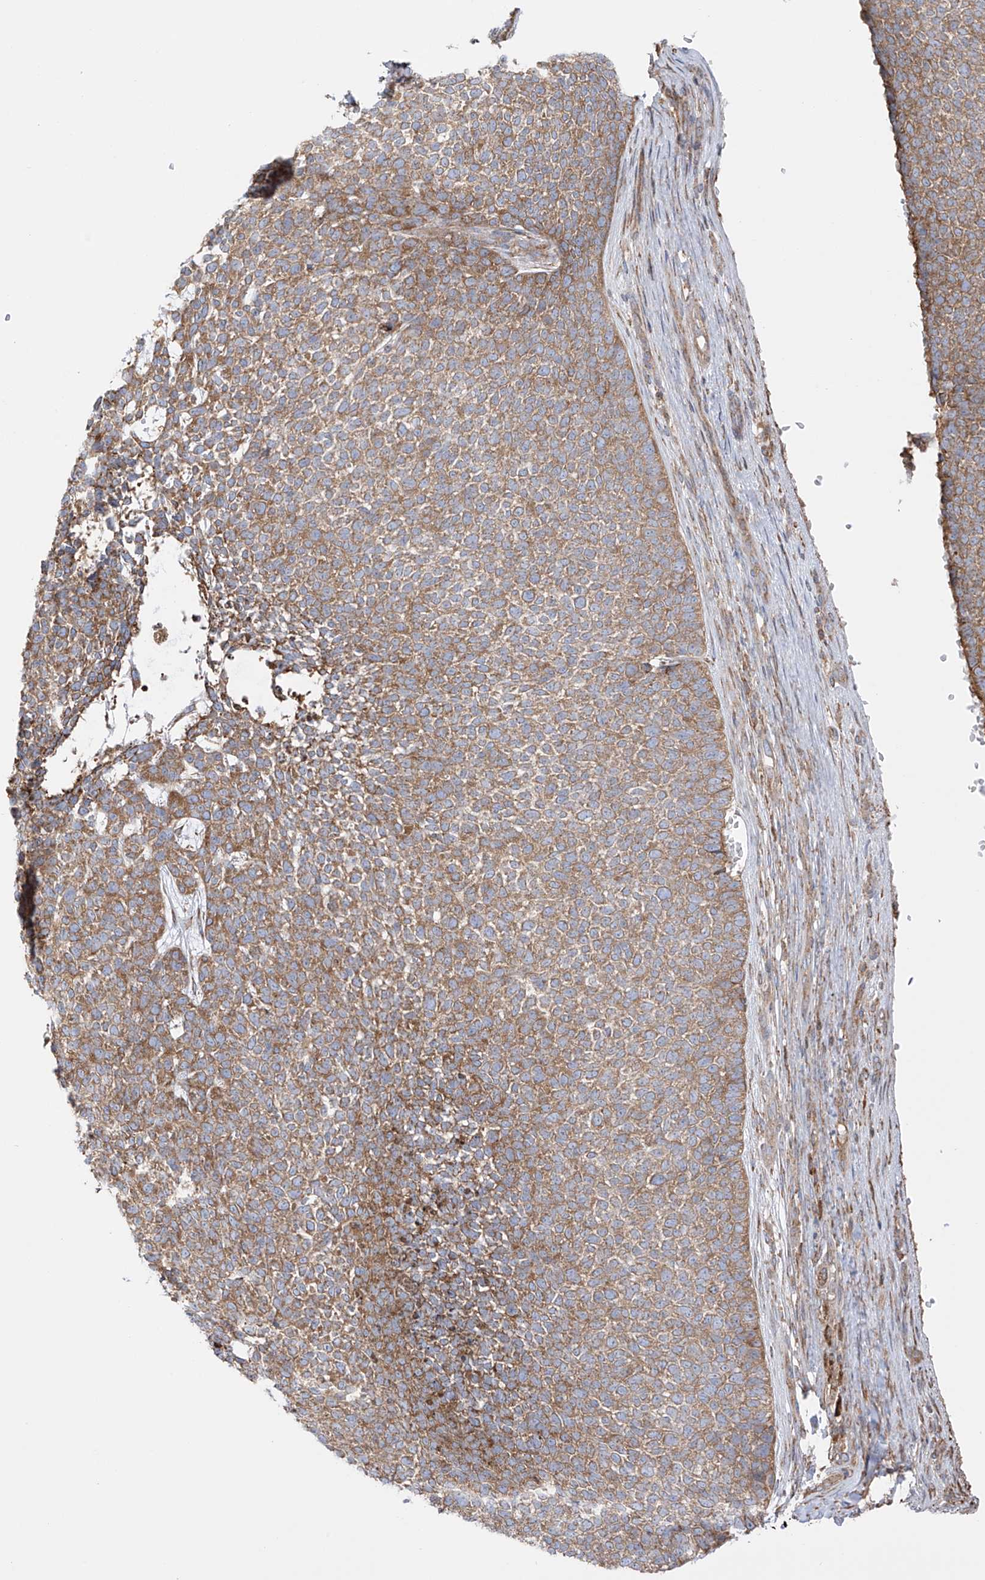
{"staining": {"intensity": "moderate", "quantity": ">75%", "location": "cytoplasmic/membranous"}, "tissue": "skin cancer", "cell_type": "Tumor cells", "image_type": "cancer", "snomed": [{"axis": "morphology", "description": "Basal cell carcinoma"}, {"axis": "topography", "description": "Skin"}], "caption": "Protein expression analysis of human skin cancer reveals moderate cytoplasmic/membranous staining in approximately >75% of tumor cells. Using DAB (brown) and hematoxylin (blue) stains, captured at high magnification using brightfield microscopy.", "gene": "XKR3", "patient": {"sex": "female", "age": 84}}